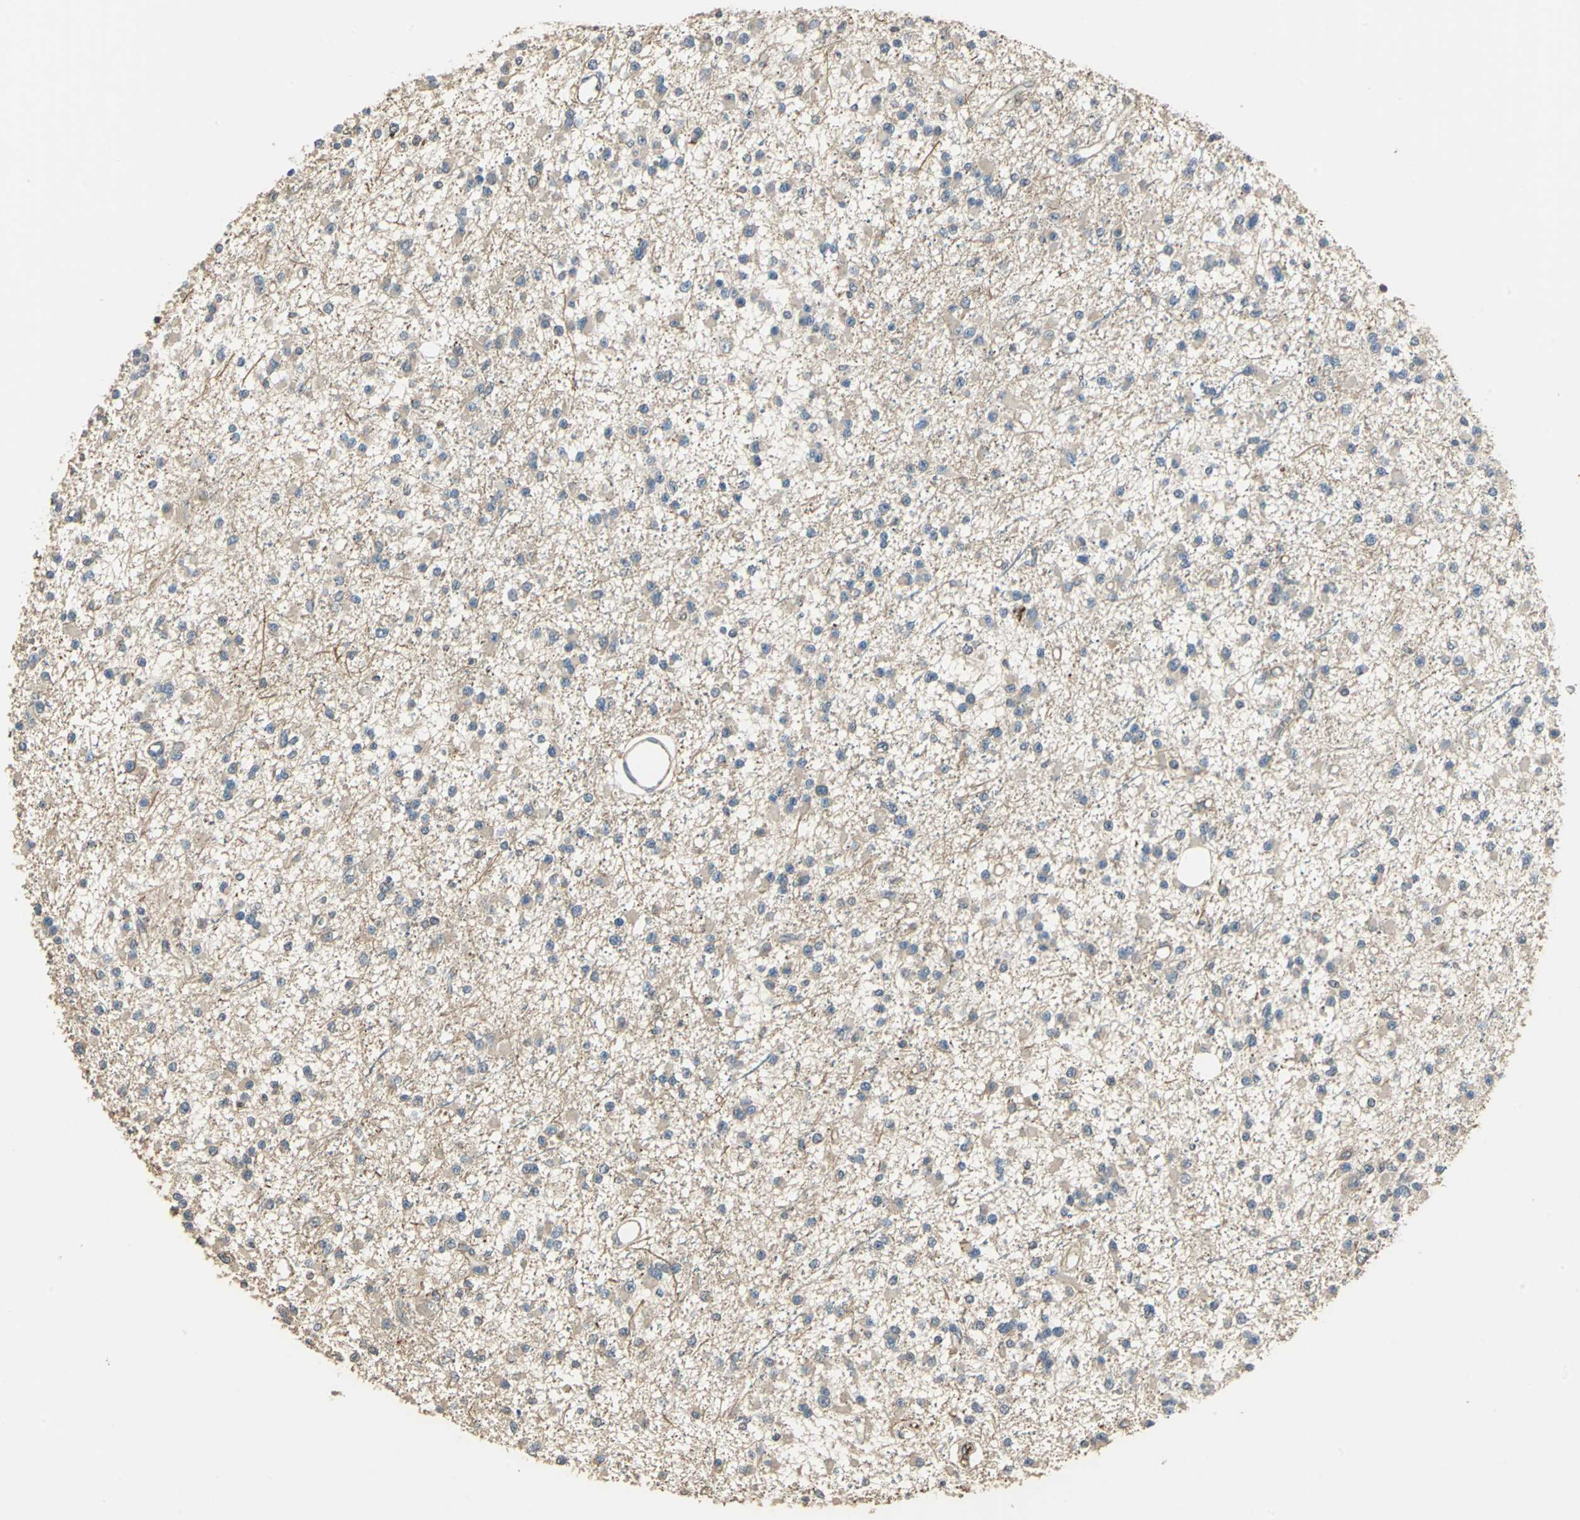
{"staining": {"intensity": "weak", "quantity": ">75%", "location": "cytoplasmic/membranous"}, "tissue": "glioma", "cell_type": "Tumor cells", "image_type": "cancer", "snomed": [{"axis": "morphology", "description": "Glioma, malignant, Low grade"}, {"axis": "topography", "description": "Brain"}], "caption": "Glioma was stained to show a protein in brown. There is low levels of weak cytoplasmic/membranous positivity in about >75% of tumor cells. (DAB (3,3'-diaminobenzidine) IHC, brown staining for protein, blue staining for nuclei).", "gene": "RAPGEF1", "patient": {"sex": "female", "age": 22}}